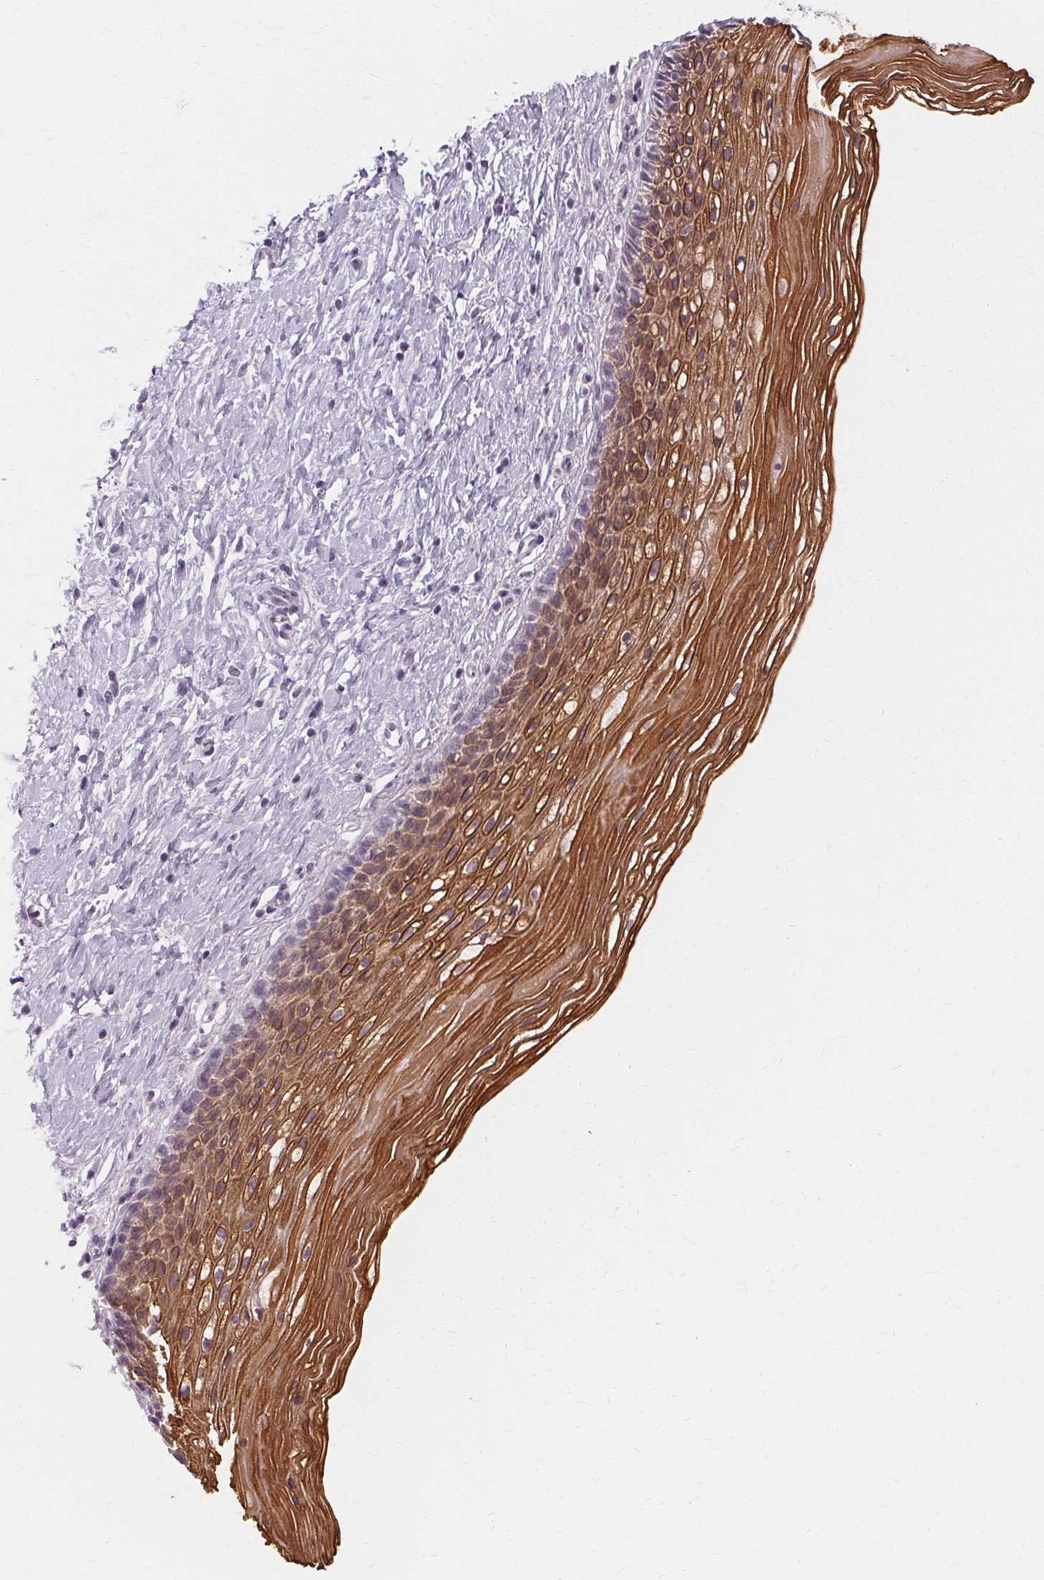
{"staining": {"intensity": "negative", "quantity": "none", "location": "none"}, "tissue": "cervix", "cell_type": "Glandular cells", "image_type": "normal", "snomed": [{"axis": "morphology", "description": "Normal tissue, NOS"}, {"axis": "topography", "description": "Cervix"}], "caption": "The histopathology image displays no significant expression in glandular cells of cervix.", "gene": "KRT6A", "patient": {"sex": "female", "age": 34}}